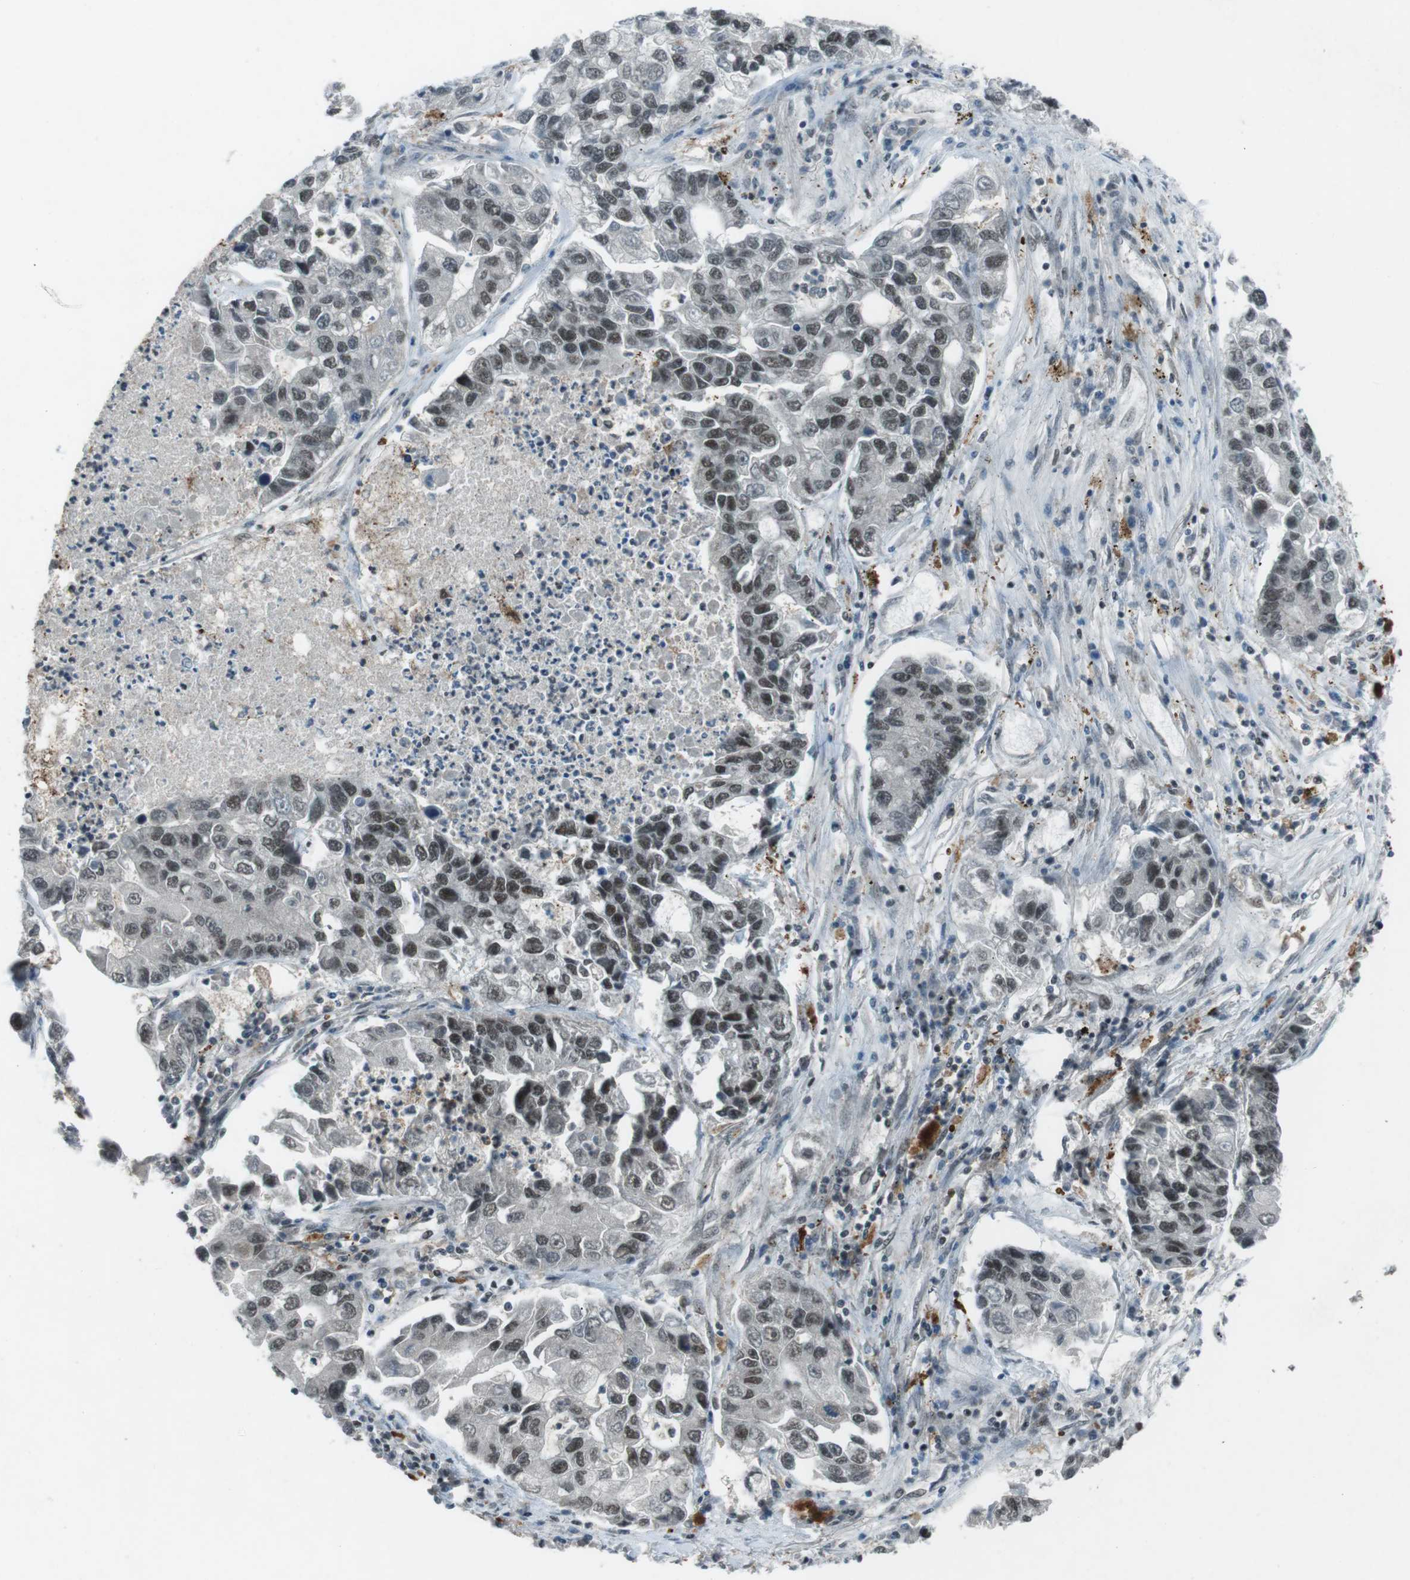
{"staining": {"intensity": "strong", "quantity": ">75%", "location": "nuclear"}, "tissue": "lung cancer", "cell_type": "Tumor cells", "image_type": "cancer", "snomed": [{"axis": "morphology", "description": "Adenocarcinoma, NOS"}, {"axis": "topography", "description": "Lung"}], "caption": "Tumor cells demonstrate high levels of strong nuclear positivity in approximately >75% of cells in human lung adenocarcinoma. The staining is performed using DAB (3,3'-diaminobenzidine) brown chromogen to label protein expression. The nuclei are counter-stained blue using hematoxylin.", "gene": "TAF1", "patient": {"sex": "female", "age": 51}}